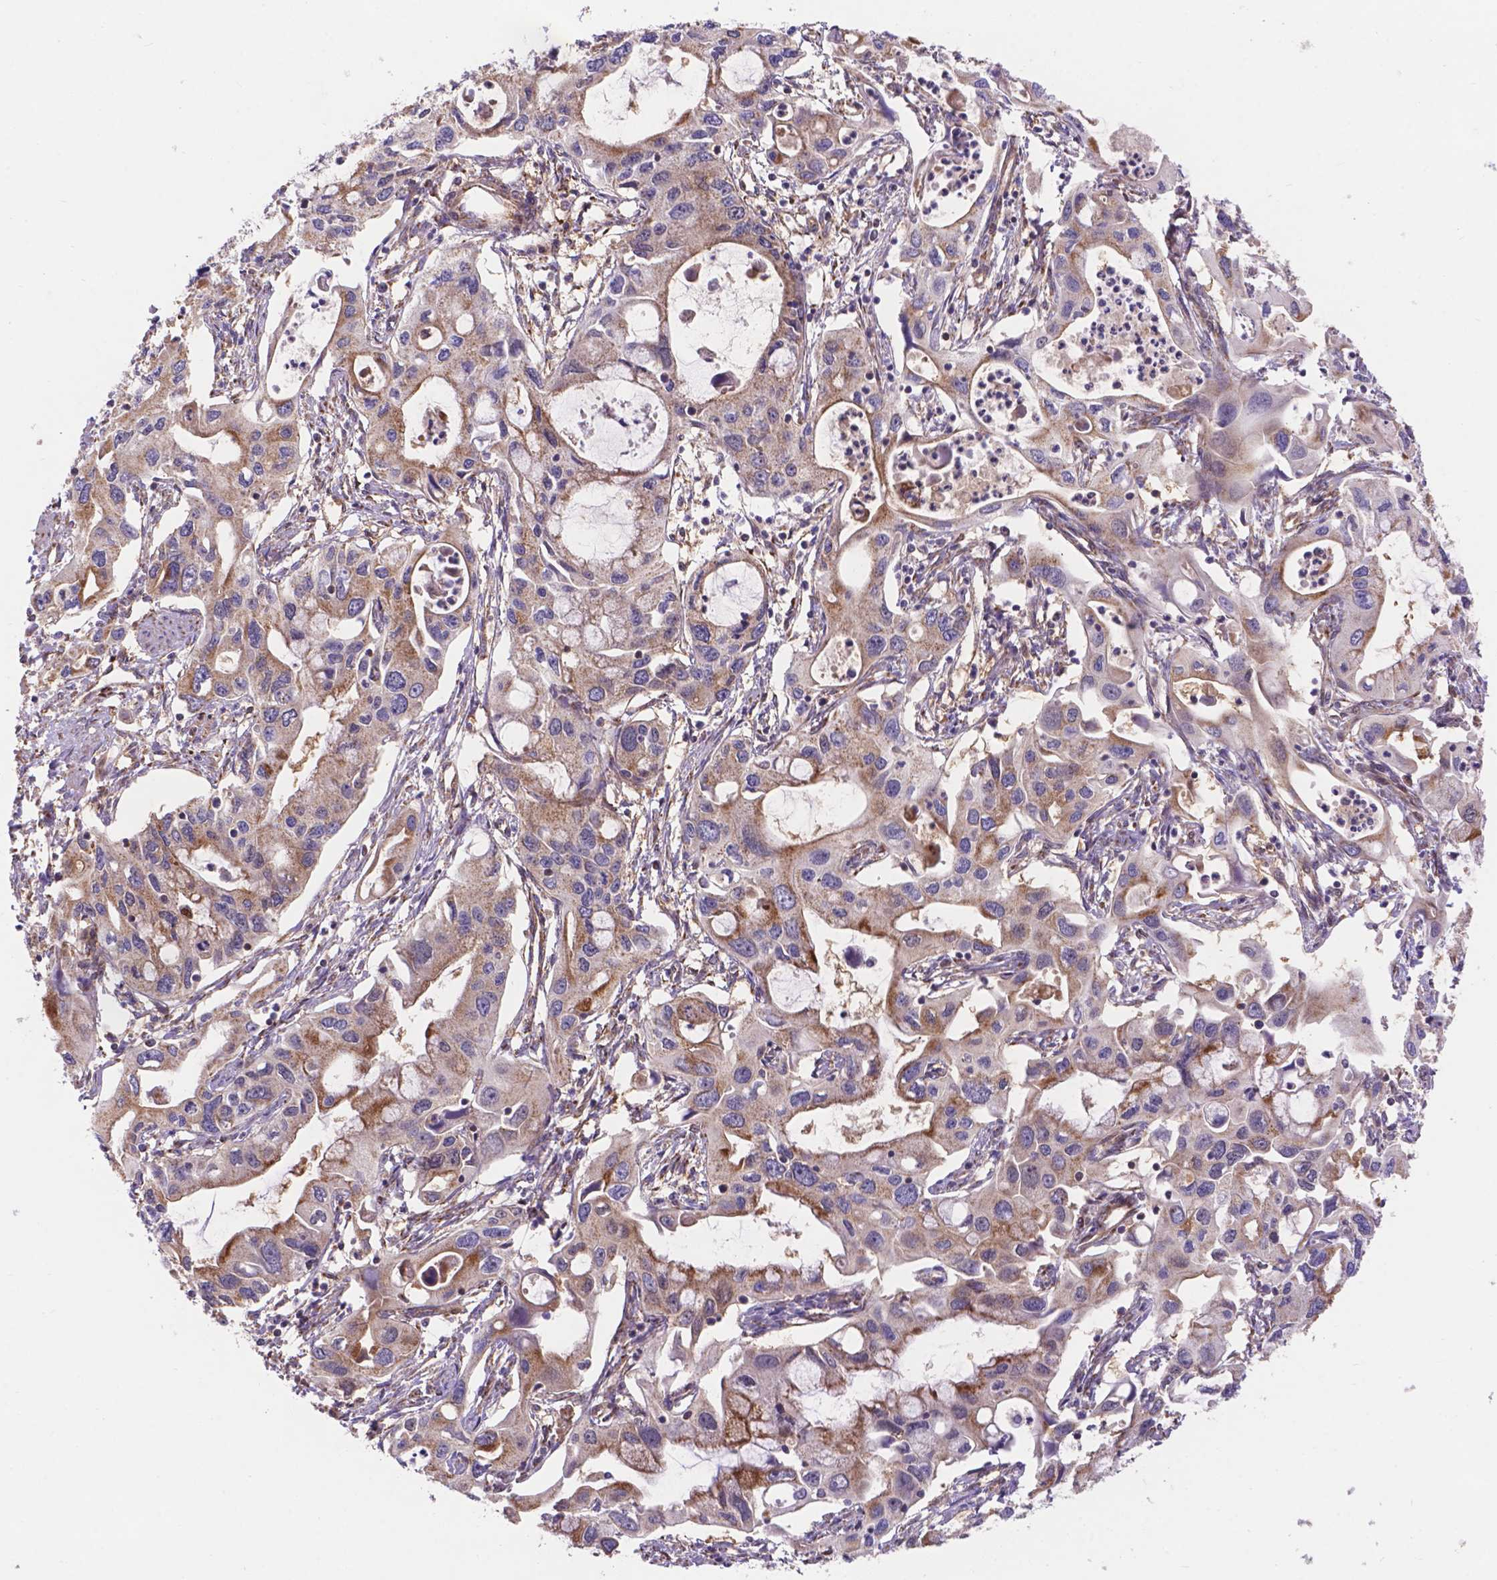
{"staining": {"intensity": "moderate", "quantity": "25%-75%", "location": "cytoplasmic/membranous"}, "tissue": "pancreatic cancer", "cell_type": "Tumor cells", "image_type": "cancer", "snomed": [{"axis": "morphology", "description": "Adenocarcinoma, NOS"}, {"axis": "topography", "description": "Pancreas"}], "caption": "IHC staining of pancreatic cancer, which demonstrates medium levels of moderate cytoplasmic/membranous staining in approximately 25%-75% of tumor cells indicating moderate cytoplasmic/membranous protein expression. The staining was performed using DAB (3,3'-diaminobenzidine) (brown) for protein detection and nuclei were counterstained in hematoxylin (blue).", "gene": "AK3", "patient": {"sex": "male", "age": 60}}